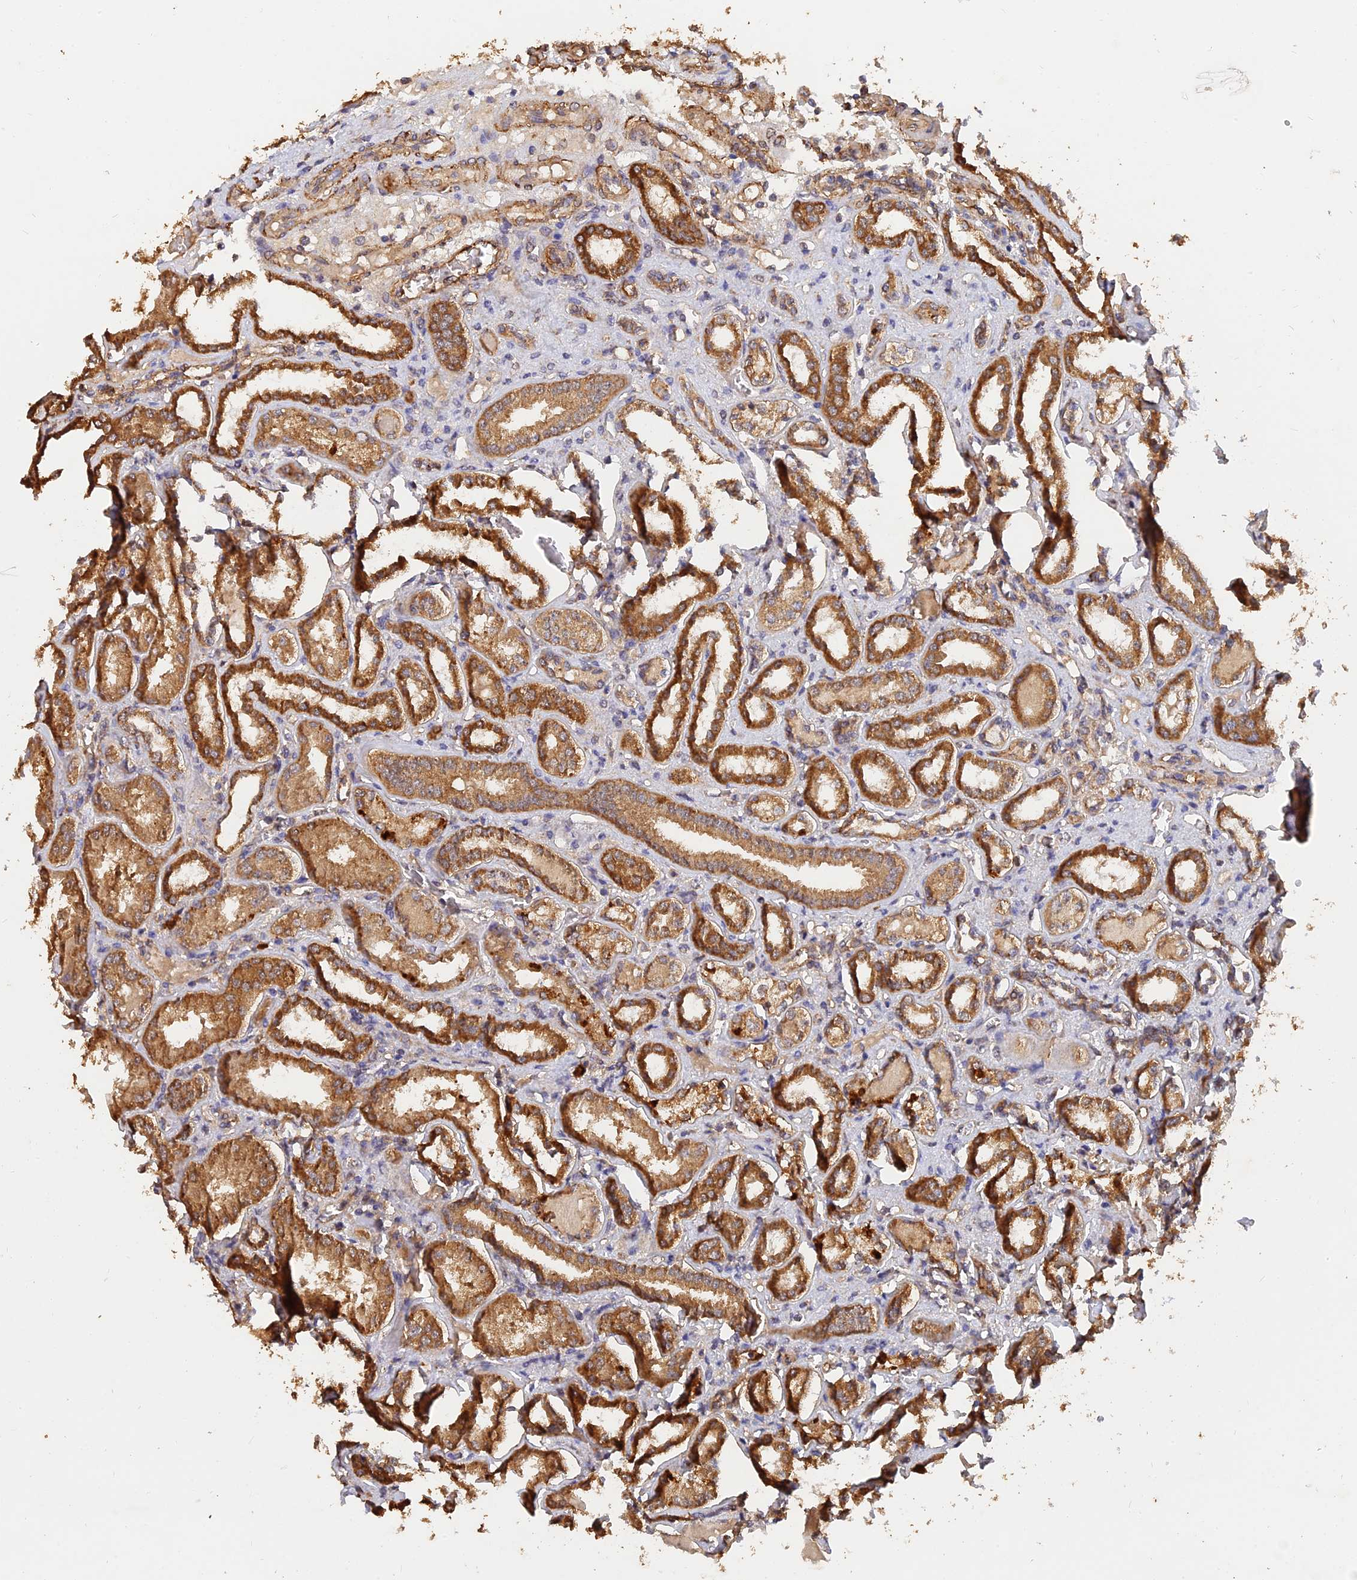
{"staining": {"intensity": "negative", "quantity": "none", "location": "none"}, "tissue": "kidney", "cell_type": "Cells in glomeruli", "image_type": "normal", "snomed": [{"axis": "morphology", "description": "Normal tissue, NOS"}, {"axis": "topography", "description": "Kidney"}], "caption": "DAB immunohistochemical staining of benign human kidney displays no significant expression in cells in glomeruli.", "gene": "SLC38A11", "patient": {"sex": "female", "age": 56}}